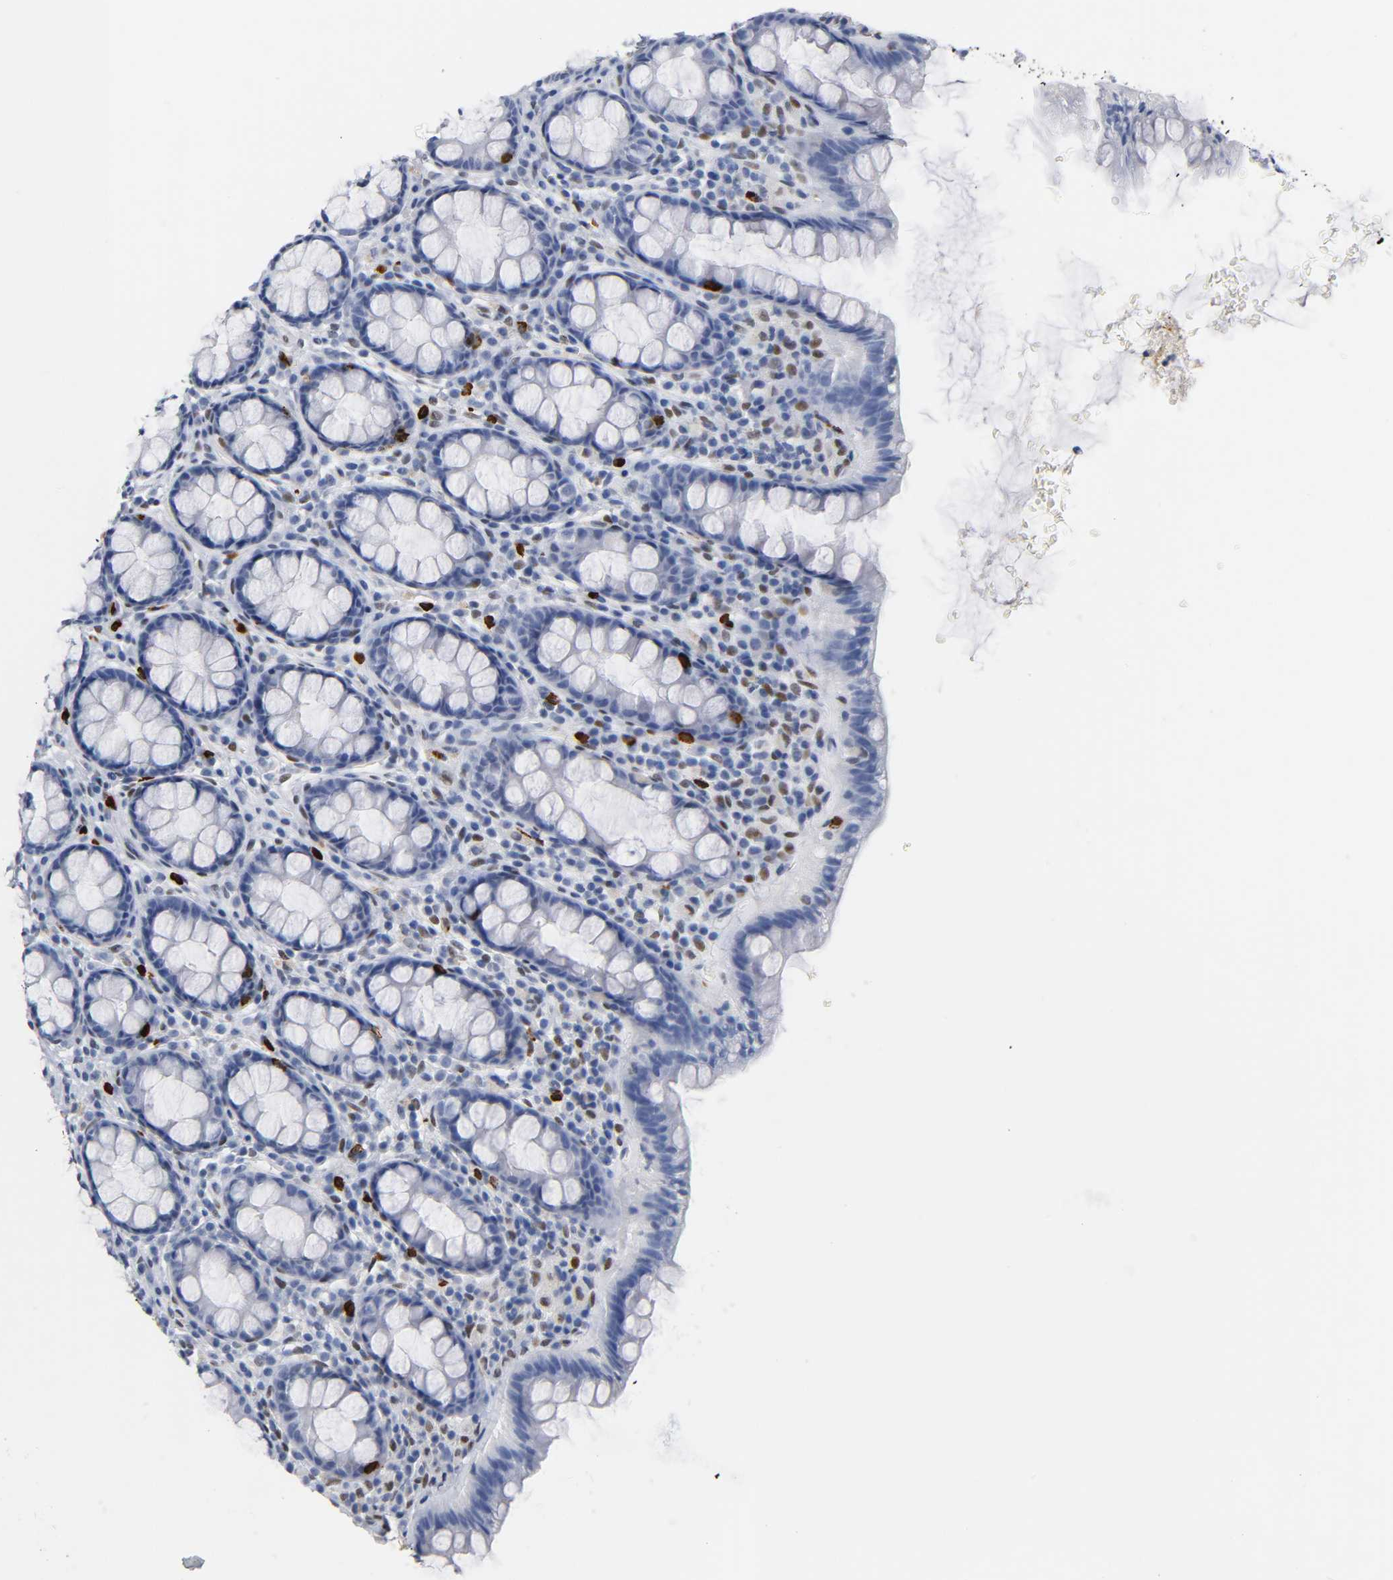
{"staining": {"intensity": "negative", "quantity": "none", "location": "none"}, "tissue": "rectum", "cell_type": "Glandular cells", "image_type": "normal", "snomed": [{"axis": "morphology", "description": "Normal tissue, NOS"}, {"axis": "topography", "description": "Rectum"}], "caption": "Protein analysis of unremarkable rectum exhibits no significant positivity in glandular cells. Brightfield microscopy of IHC stained with DAB (3,3'-diaminobenzidine) (brown) and hematoxylin (blue), captured at high magnification.", "gene": "NAB2", "patient": {"sex": "male", "age": 92}}